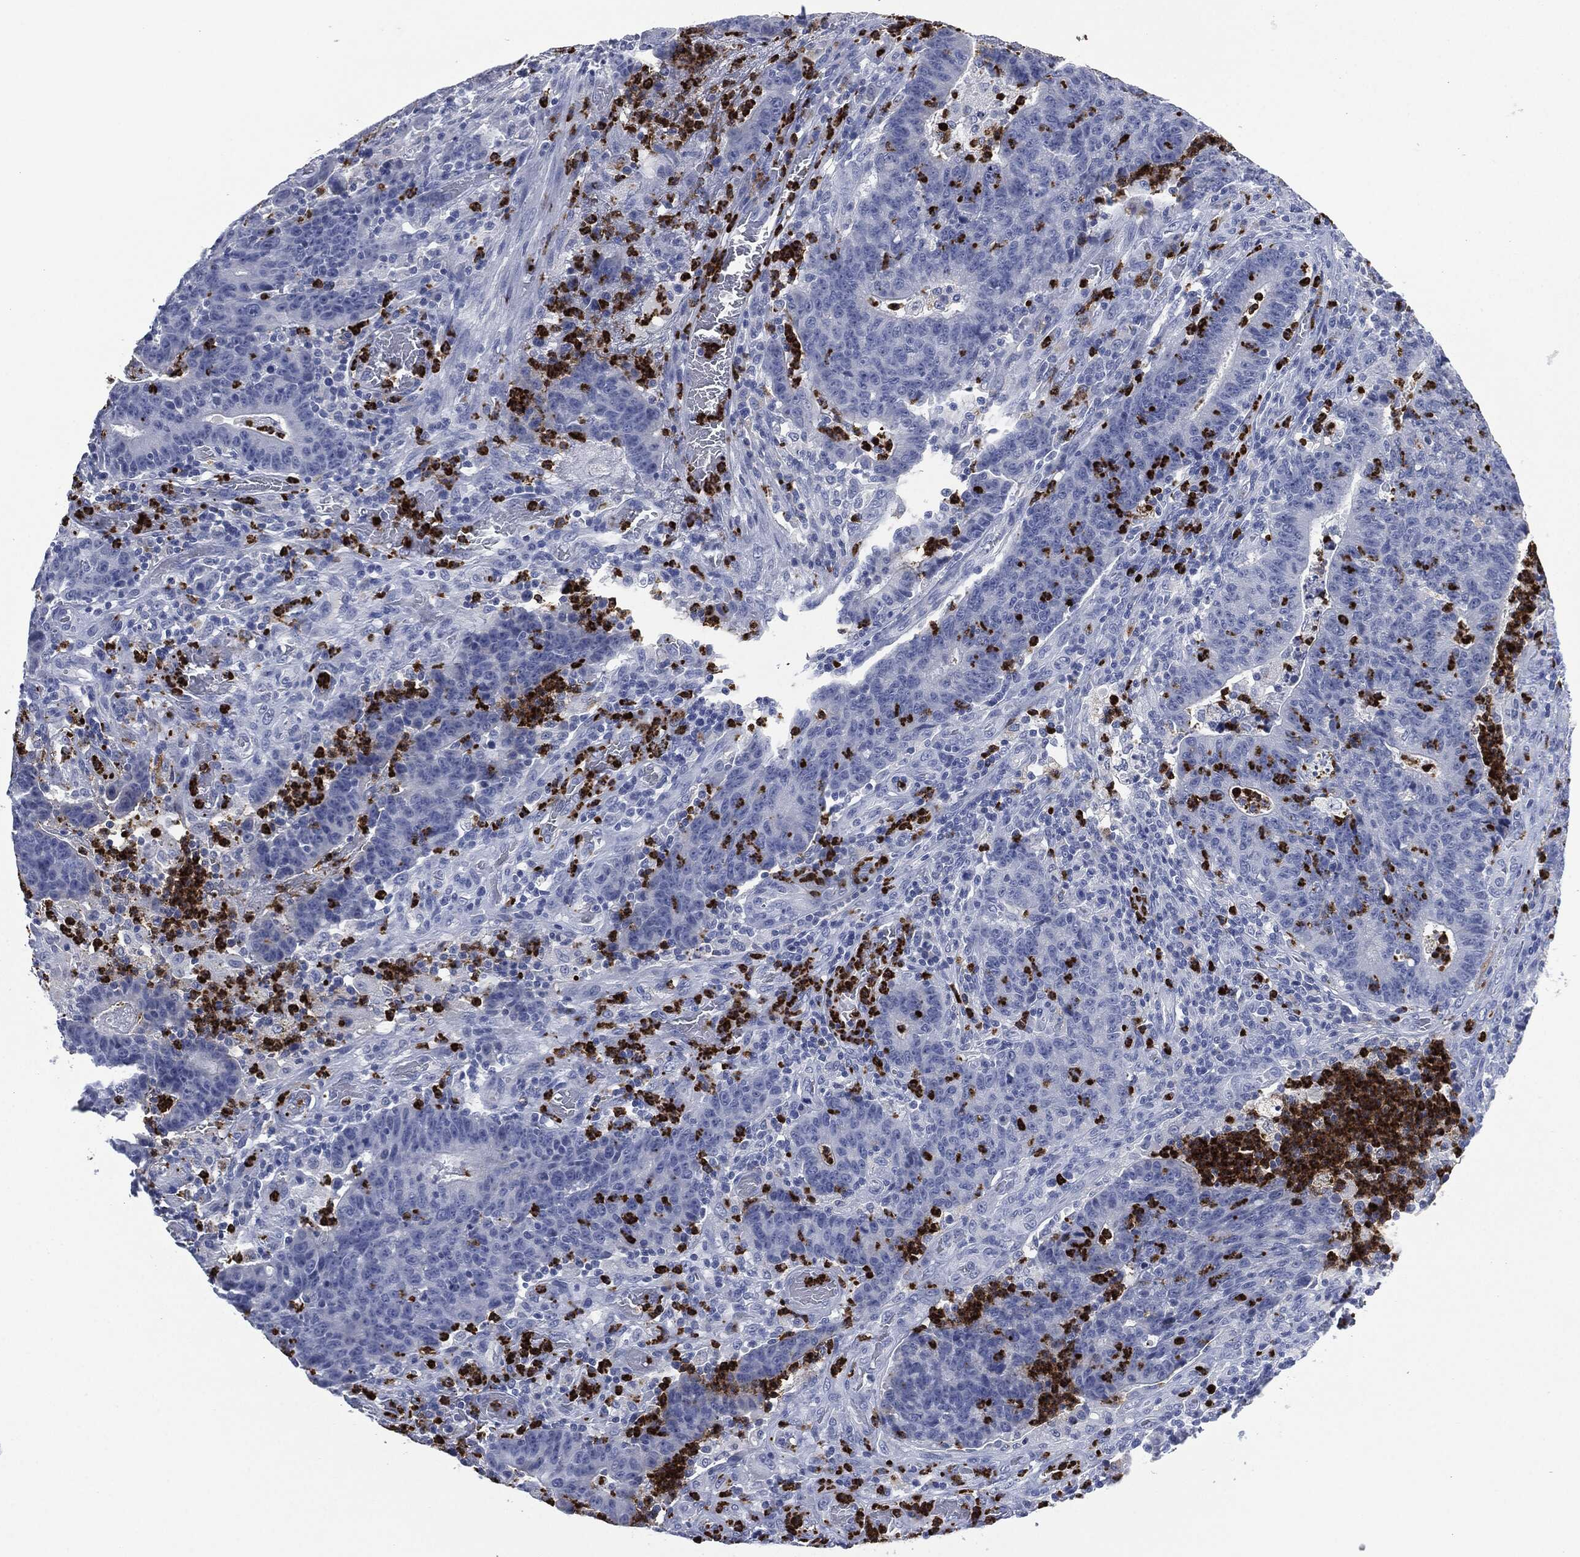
{"staining": {"intensity": "negative", "quantity": "none", "location": "none"}, "tissue": "colorectal cancer", "cell_type": "Tumor cells", "image_type": "cancer", "snomed": [{"axis": "morphology", "description": "Adenocarcinoma, NOS"}, {"axis": "topography", "description": "Colon"}], "caption": "DAB (3,3'-diaminobenzidine) immunohistochemical staining of human colorectal adenocarcinoma demonstrates no significant positivity in tumor cells.", "gene": "CEACAM8", "patient": {"sex": "female", "age": 75}}